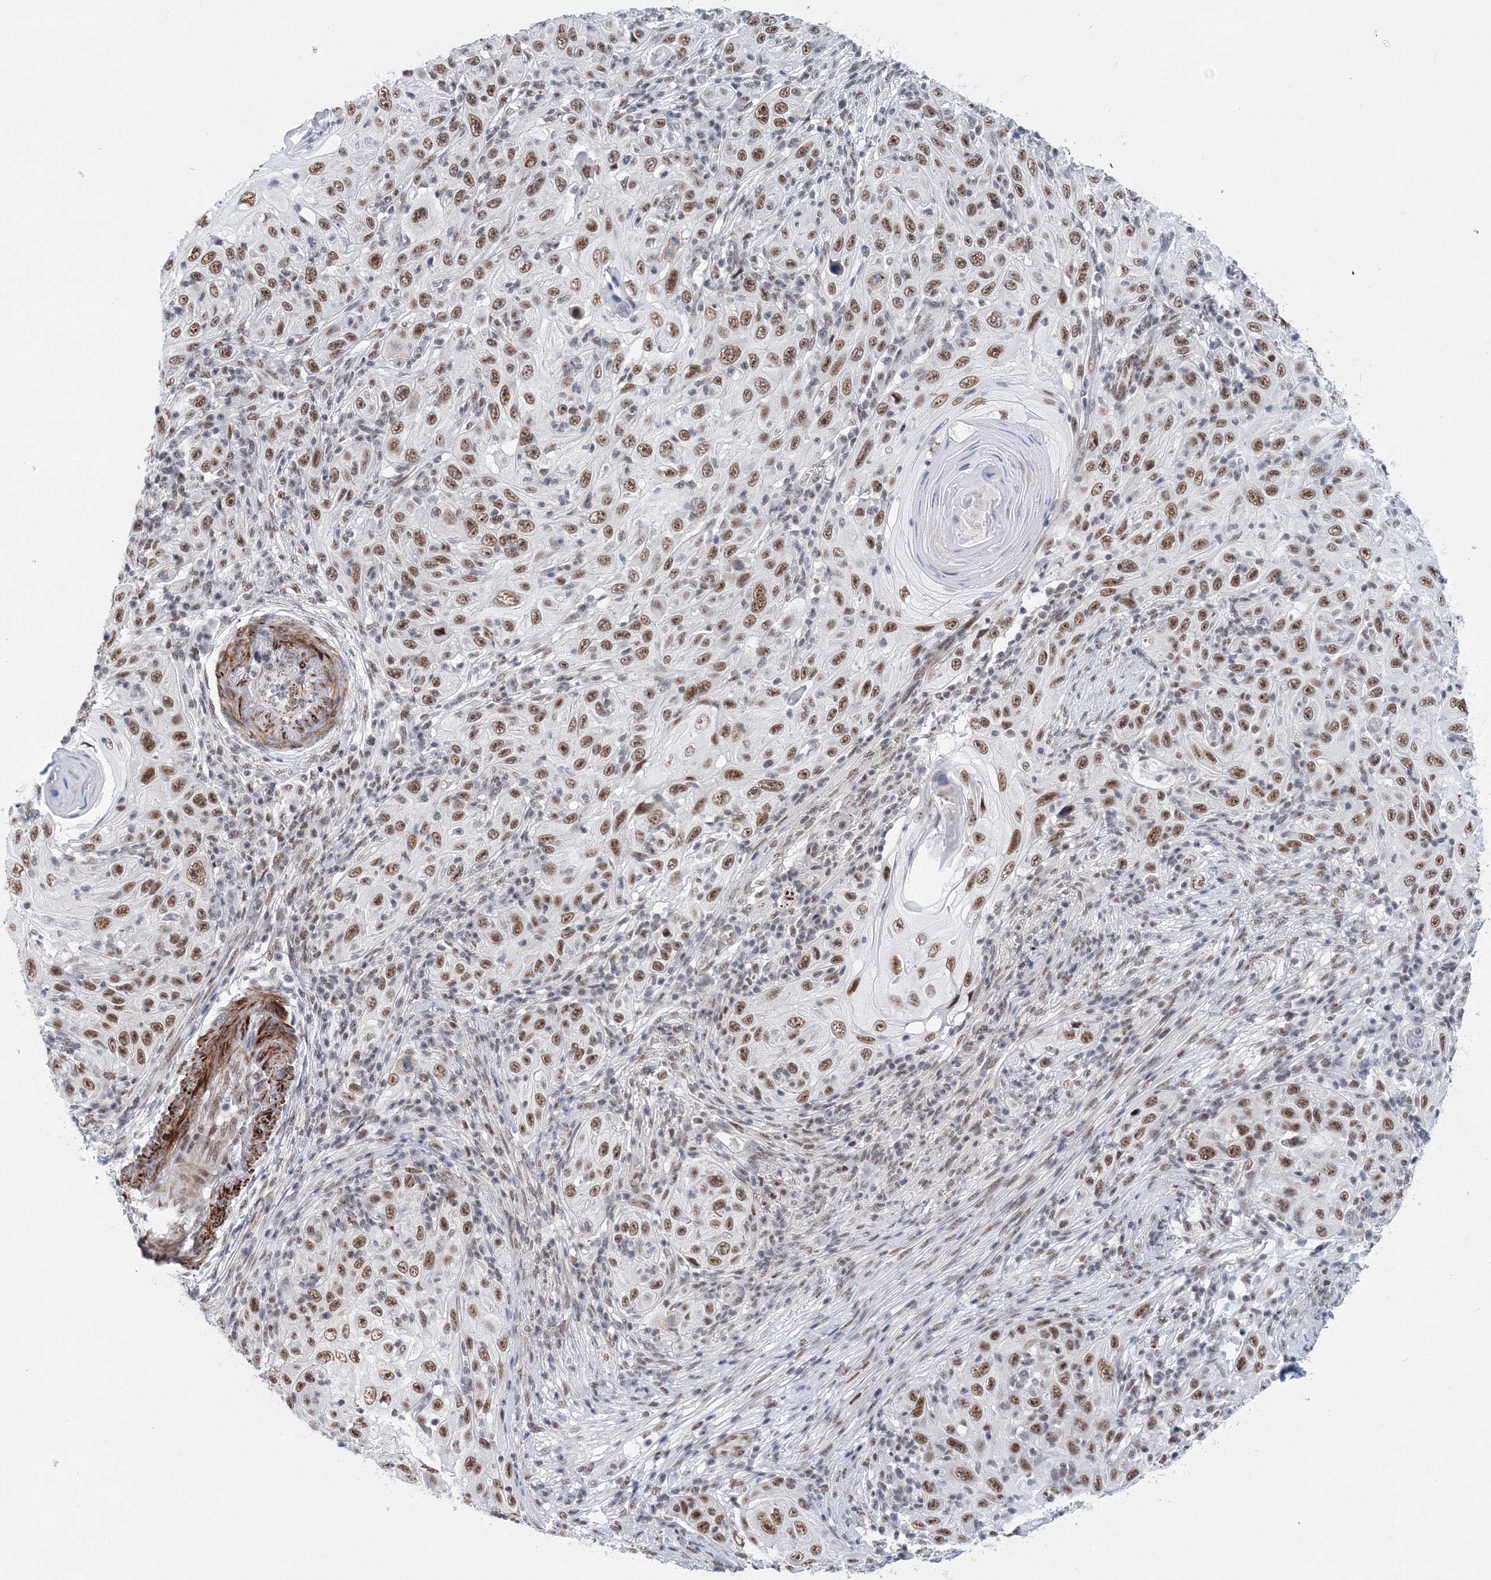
{"staining": {"intensity": "moderate", "quantity": ">75%", "location": "nuclear"}, "tissue": "skin cancer", "cell_type": "Tumor cells", "image_type": "cancer", "snomed": [{"axis": "morphology", "description": "Squamous cell carcinoma, NOS"}, {"axis": "topography", "description": "Skin"}], "caption": "Human skin cancer (squamous cell carcinoma) stained with a brown dye demonstrates moderate nuclear positive positivity in approximately >75% of tumor cells.", "gene": "SF3B6", "patient": {"sex": "female", "age": 88}}